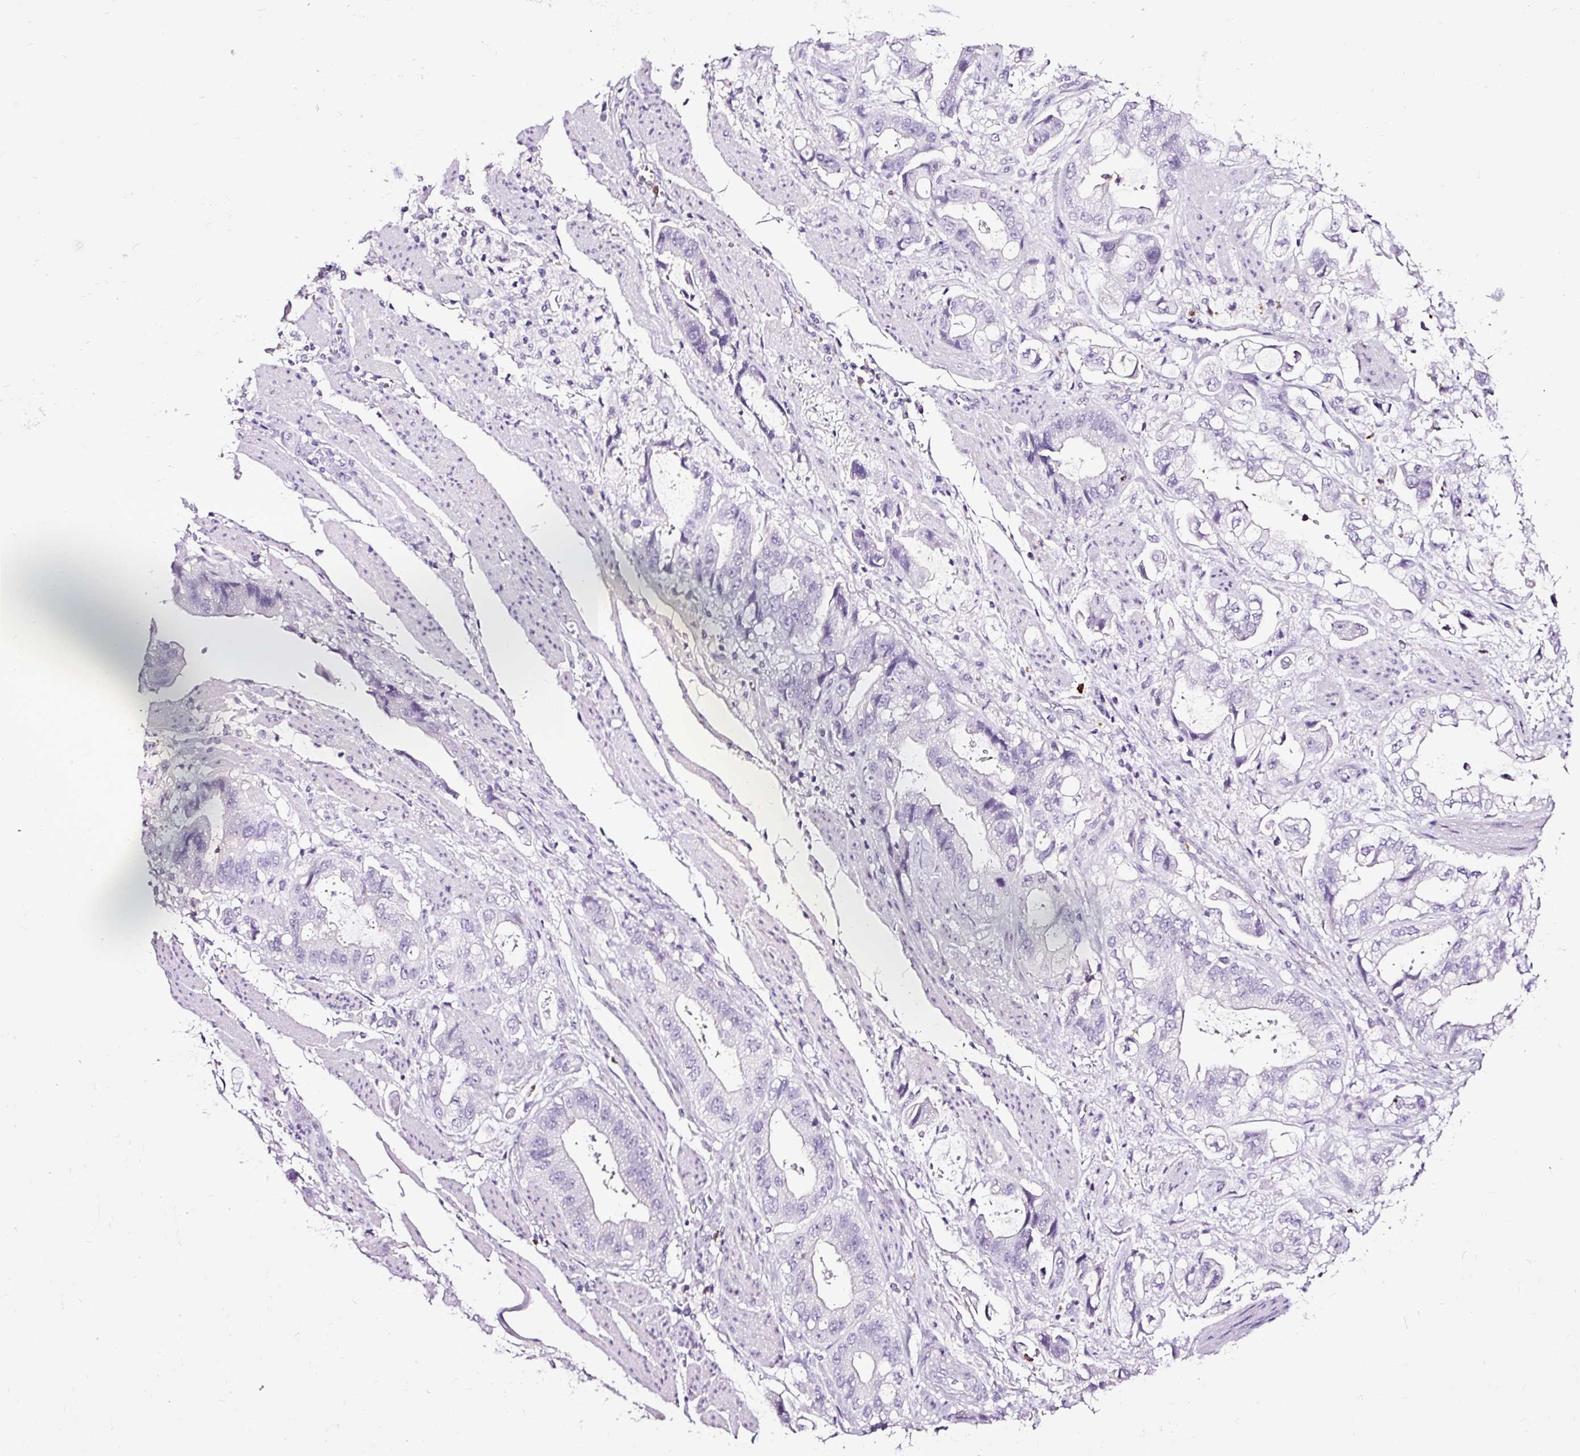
{"staining": {"intensity": "negative", "quantity": "none", "location": "none"}, "tissue": "stomach cancer", "cell_type": "Tumor cells", "image_type": "cancer", "snomed": [{"axis": "morphology", "description": "Adenocarcinoma, NOS"}, {"axis": "topography", "description": "Stomach"}], "caption": "High magnification brightfield microscopy of adenocarcinoma (stomach) stained with DAB (brown) and counterstained with hematoxylin (blue): tumor cells show no significant expression. (DAB immunohistochemistry (IHC) visualized using brightfield microscopy, high magnification).", "gene": "SLC7A8", "patient": {"sex": "male", "age": 62}}